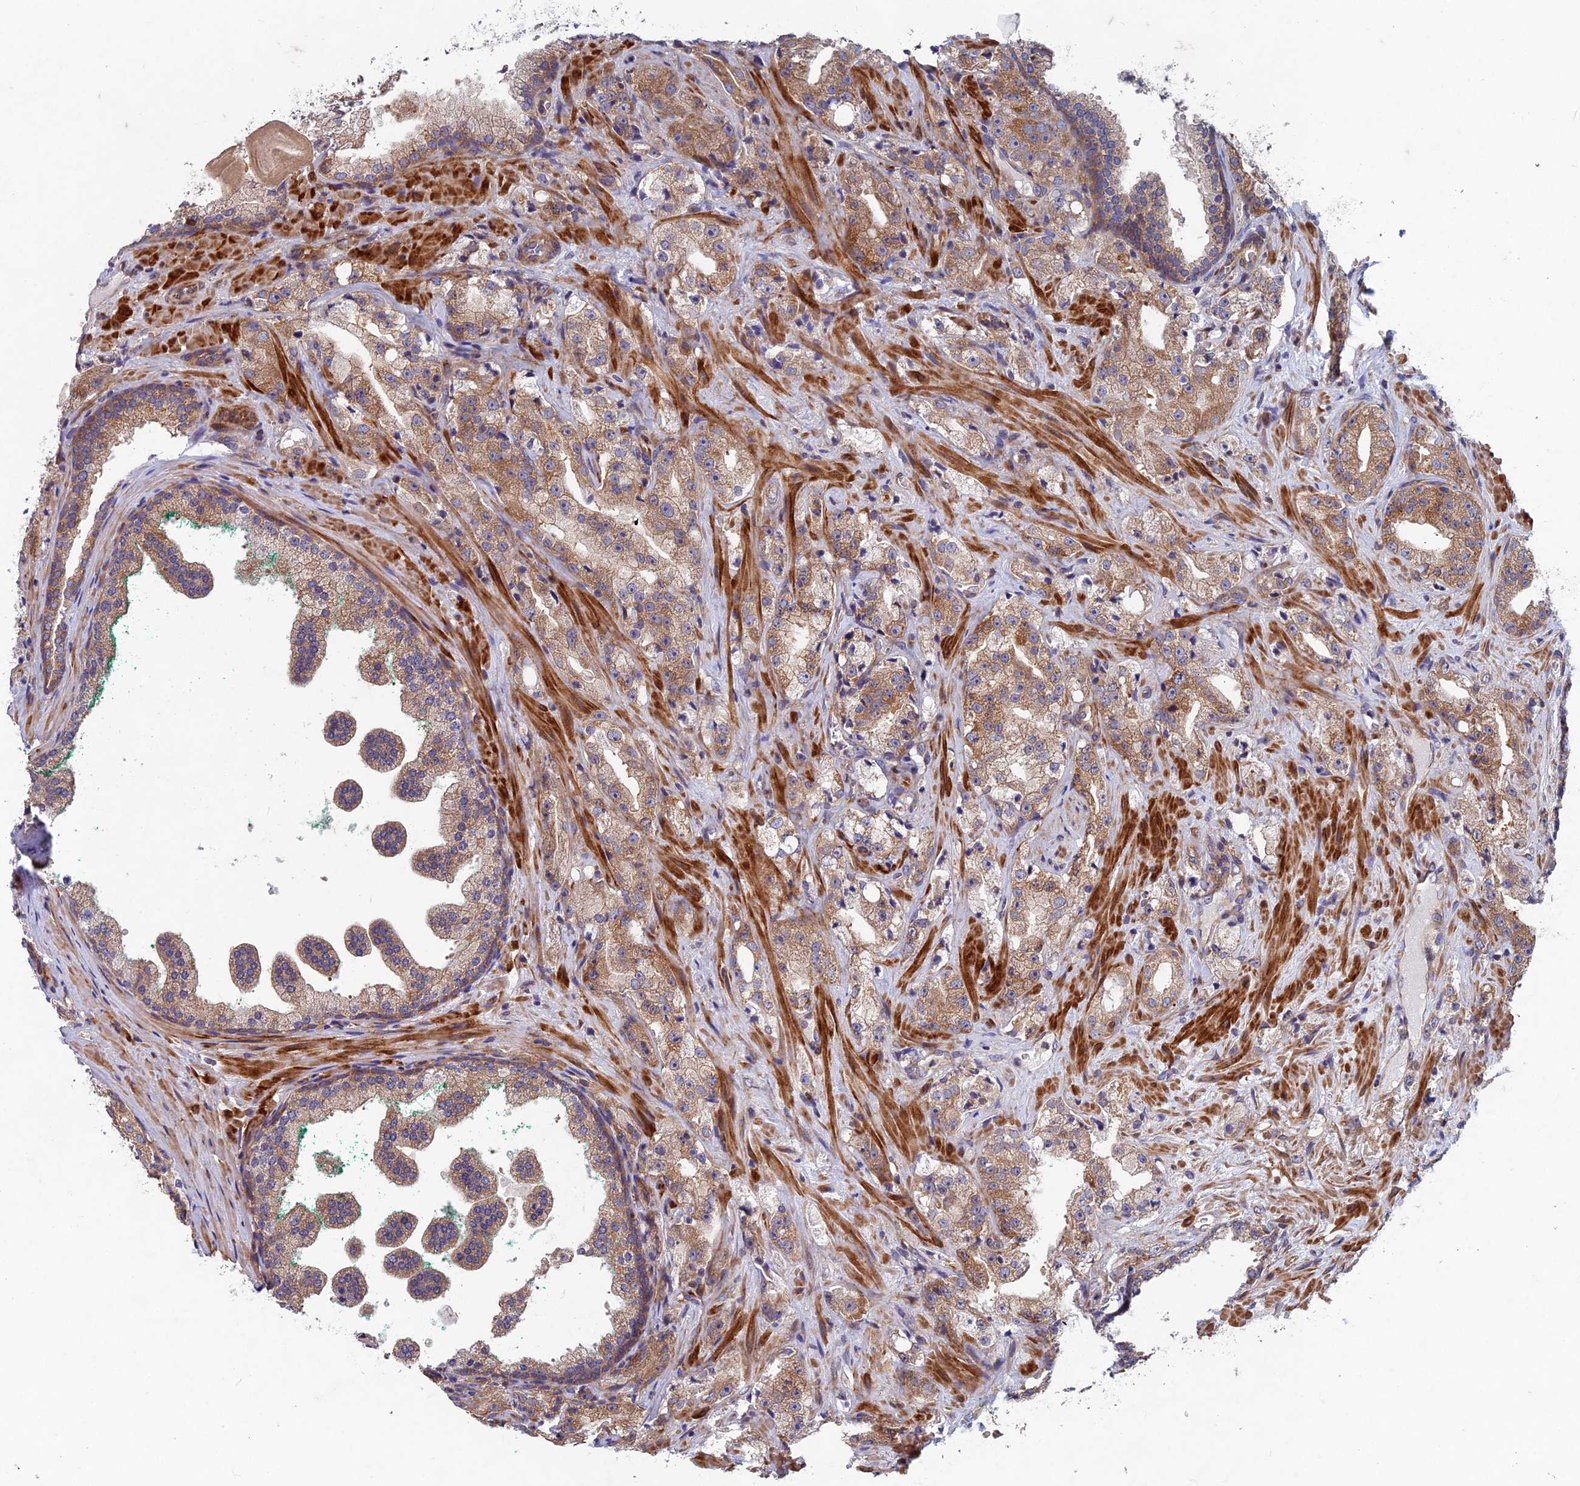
{"staining": {"intensity": "moderate", "quantity": ">75%", "location": "cytoplasmic/membranous"}, "tissue": "prostate cancer", "cell_type": "Tumor cells", "image_type": "cancer", "snomed": [{"axis": "morphology", "description": "Adenocarcinoma, High grade"}, {"axis": "topography", "description": "Prostate"}], "caption": "Moderate cytoplasmic/membranous positivity for a protein is present in about >75% of tumor cells of adenocarcinoma (high-grade) (prostate) using IHC.", "gene": "NCAPG", "patient": {"sex": "male", "age": 64}}